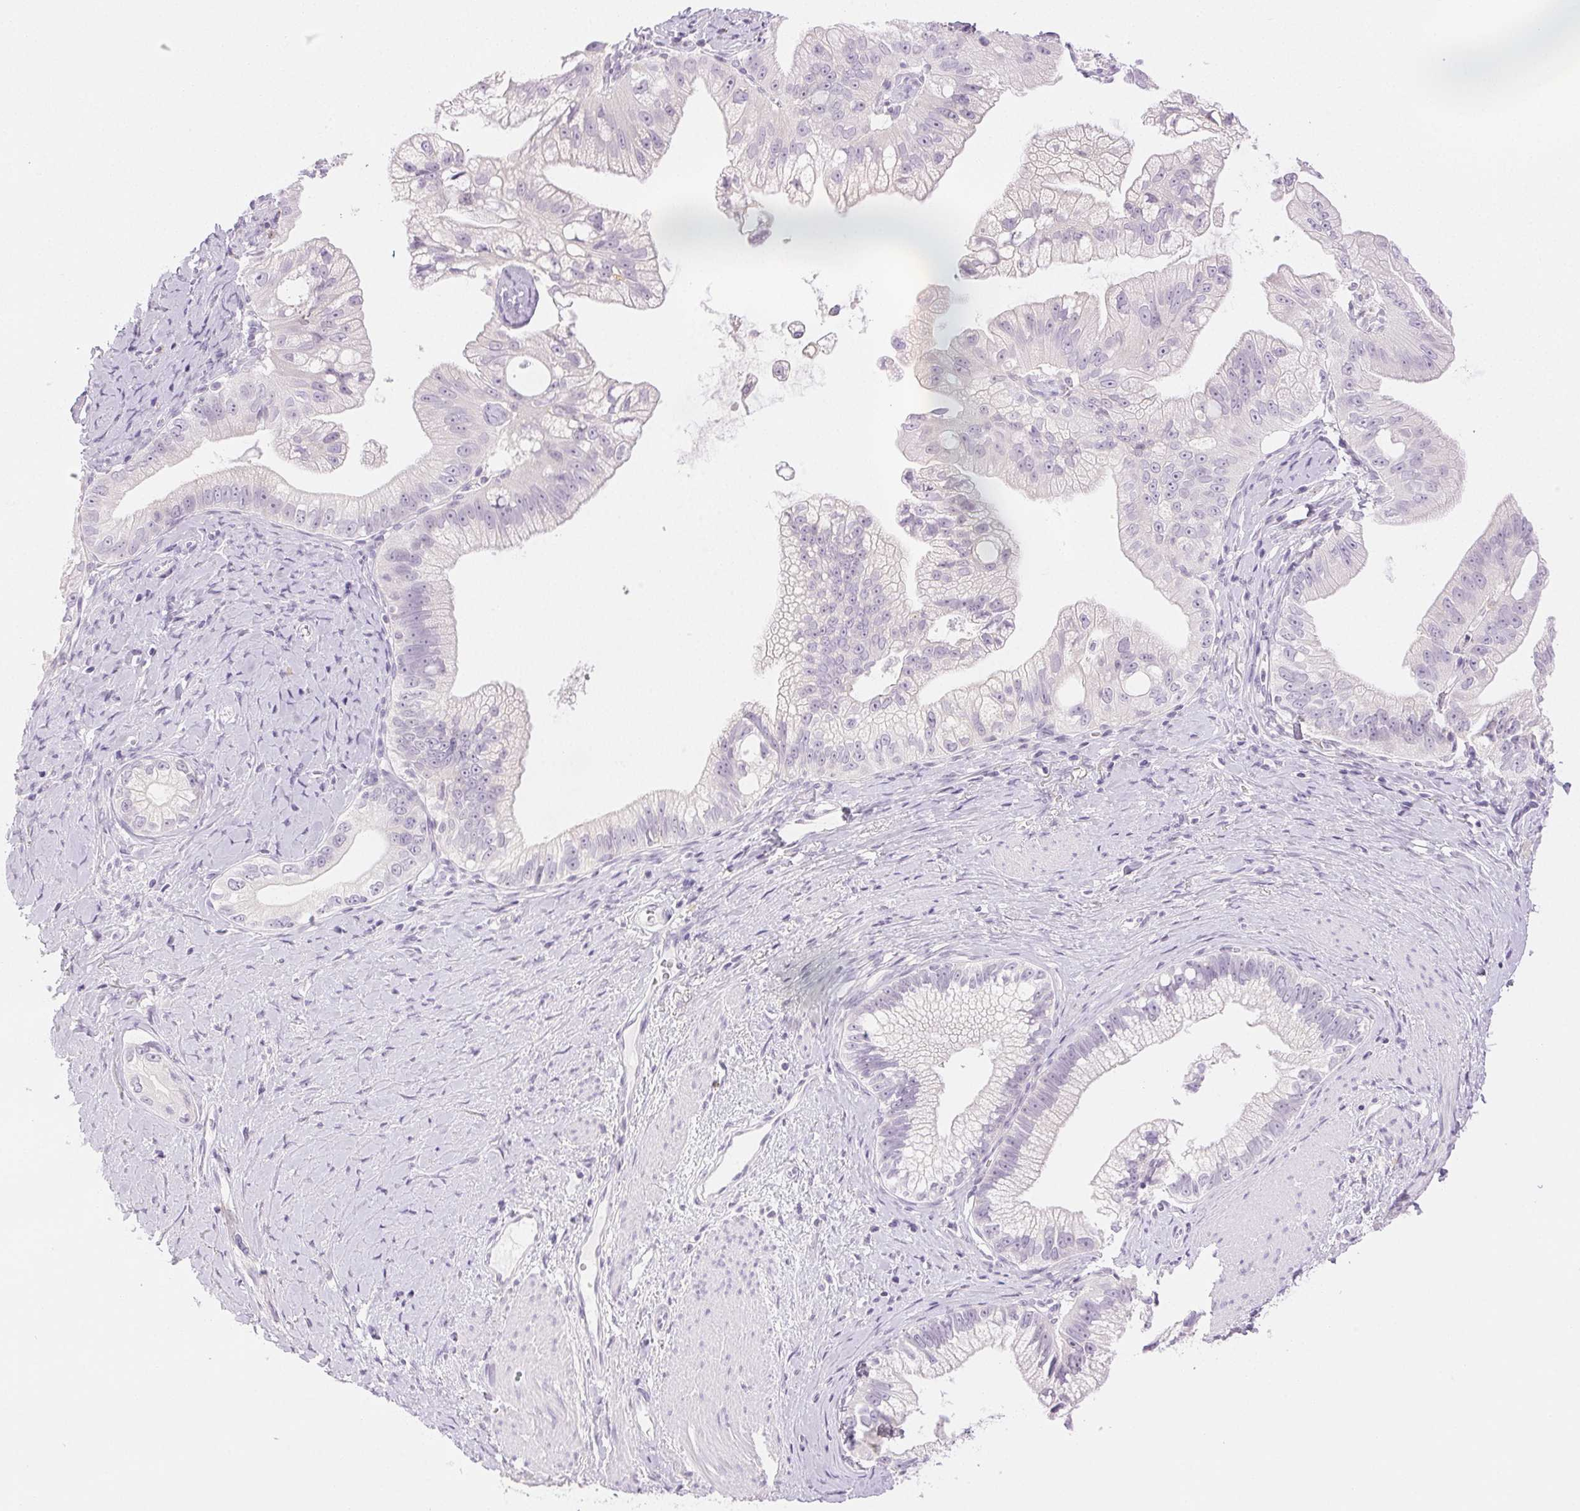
{"staining": {"intensity": "negative", "quantity": "none", "location": "none"}, "tissue": "pancreatic cancer", "cell_type": "Tumor cells", "image_type": "cancer", "snomed": [{"axis": "morphology", "description": "Adenocarcinoma, NOS"}, {"axis": "topography", "description": "Pancreas"}], "caption": "A high-resolution photomicrograph shows immunohistochemistry staining of pancreatic adenocarcinoma, which reveals no significant positivity in tumor cells.", "gene": "SLC5A2", "patient": {"sex": "male", "age": 70}}